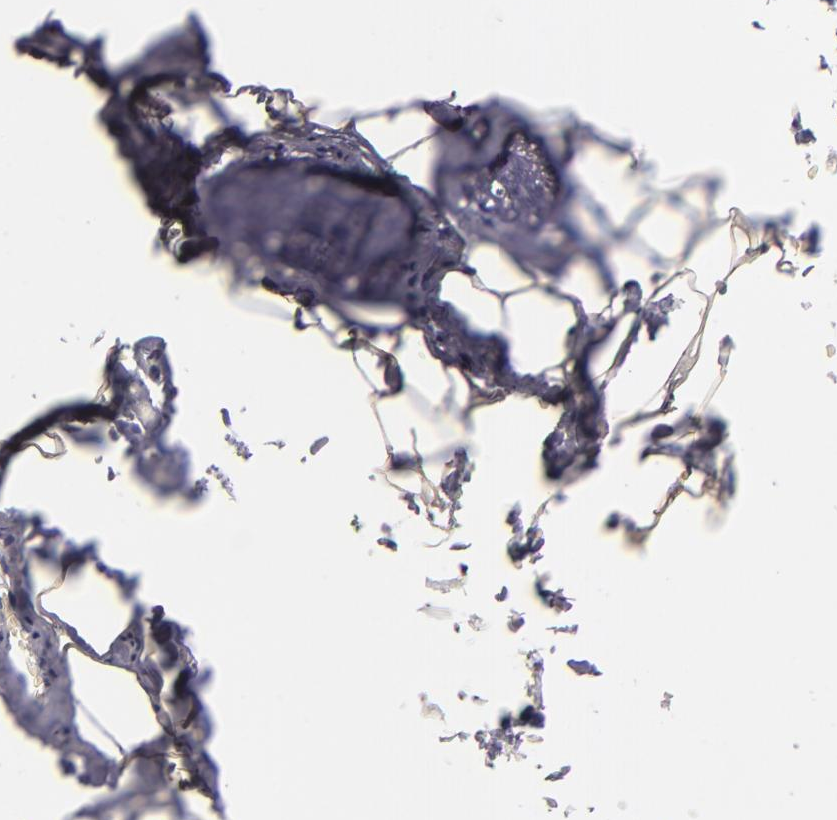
{"staining": {"intensity": "negative", "quantity": "none", "location": "none"}, "tissue": "adipose tissue", "cell_type": "Adipocytes", "image_type": "normal", "snomed": [{"axis": "morphology", "description": "Normal tissue, NOS"}, {"axis": "topography", "description": "Soft tissue"}, {"axis": "topography", "description": "Peripheral nerve tissue"}], "caption": "DAB immunohistochemical staining of benign adipose tissue shows no significant expression in adipocytes. The staining was performed using DAB to visualize the protein expression in brown, while the nuclei were stained in blue with hematoxylin (Magnification: 20x).", "gene": "CLTA", "patient": {"sex": "female", "age": 68}}